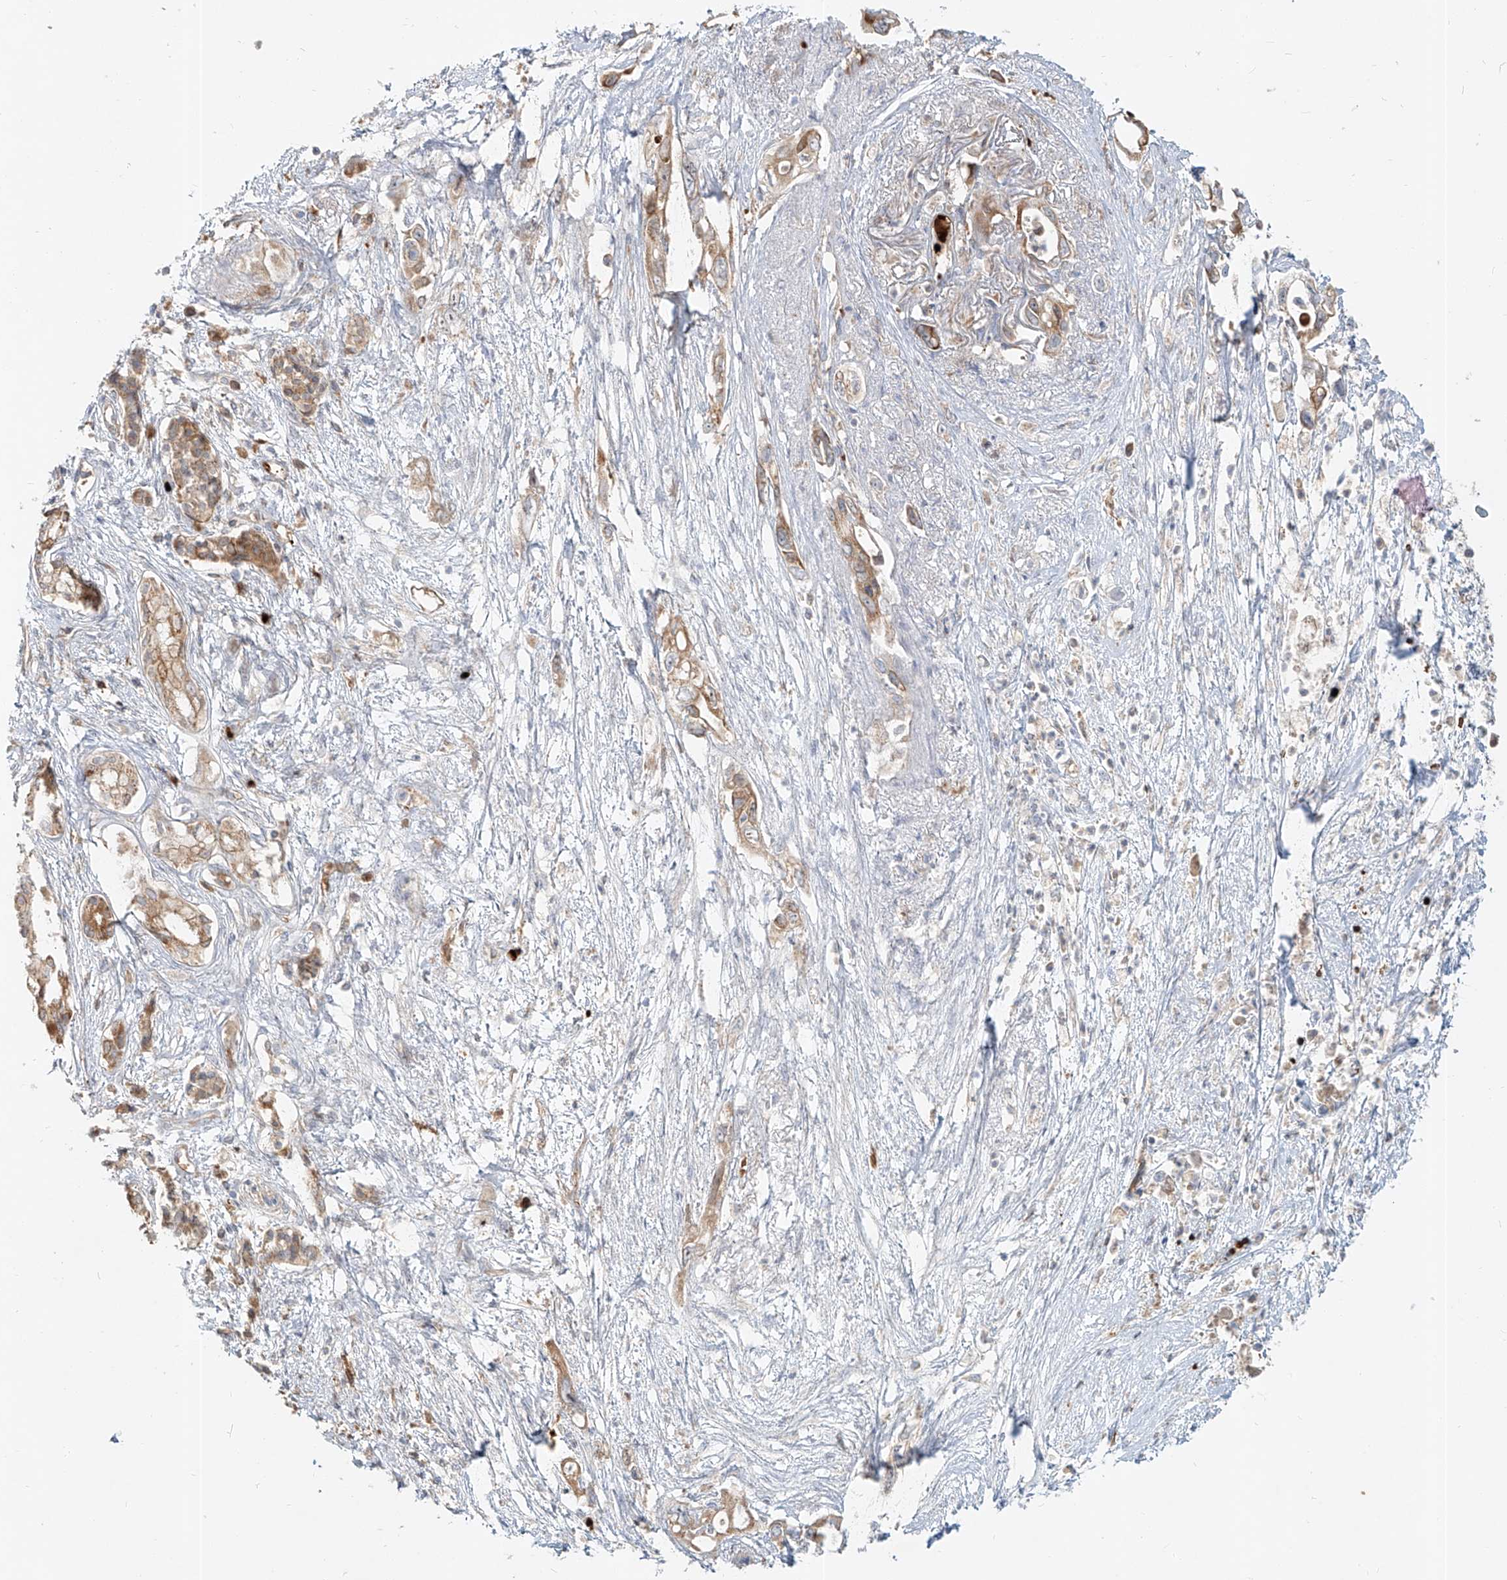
{"staining": {"intensity": "moderate", "quantity": ">75%", "location": "cytoplasmic/membranous,nuclear"}, "tissue": "pancreatic cancer", "cell_type": "Tumor cells", "image_type": "cancer", "snomed": [{"axis": "morphology", "description": "Adenocarcinoma, NOS"}, {"axis": "topography", "description": "Pancreas"}], "caption": "There is medium levels of moderate cytoplasmic/membranous and nuclear positivity in tumor cells of adenocarcinoma (pancreatic), as demonstrated by immunohistochemical staining (brown color).", "gene": "FGD2", "patient": {"sex": "male", "age": 66}}